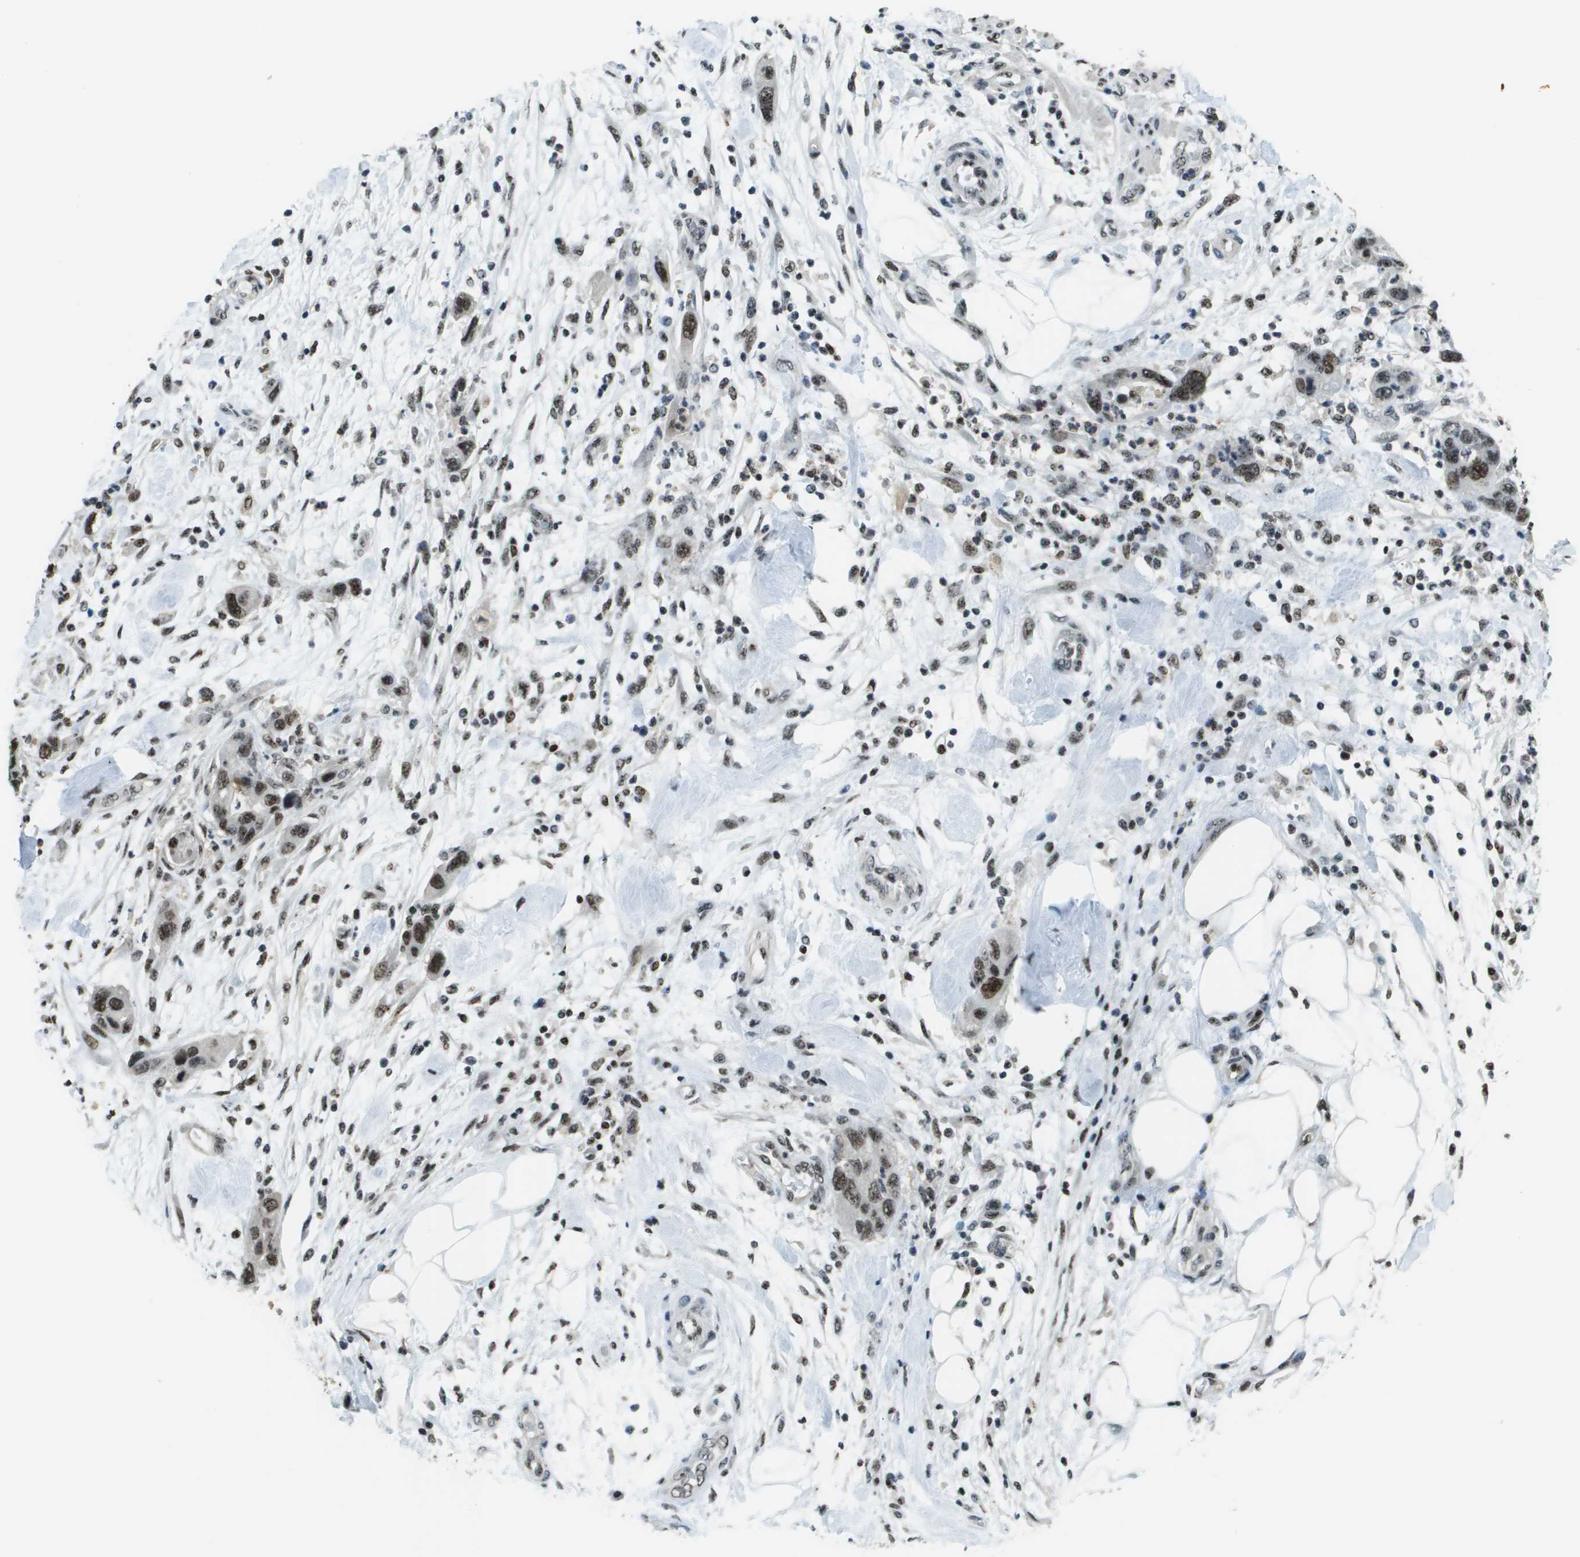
{"staining": {"intensity": "strong", "quantity": ">75%", "location": "nuclear"}, "tissue": "pancreatic cancer", "cell_type": "Tumor cells", "image_type": "cancer", "snomed": [{"axis": "morphology", "description": "Normal tissue, NOS"}, {"axis": "morphology", "description": "Adenocarcinoma, NOS"}, {"axis": "topography", "description": "Pancreas"}], "caption": "Human pancreatic adenocarcinoma stained with a brown dye shows strong nuclear positive expression in approximately >75% of tumor cells.", "gene": "SP100", "patient": {"sex": "female", "age": 71}}